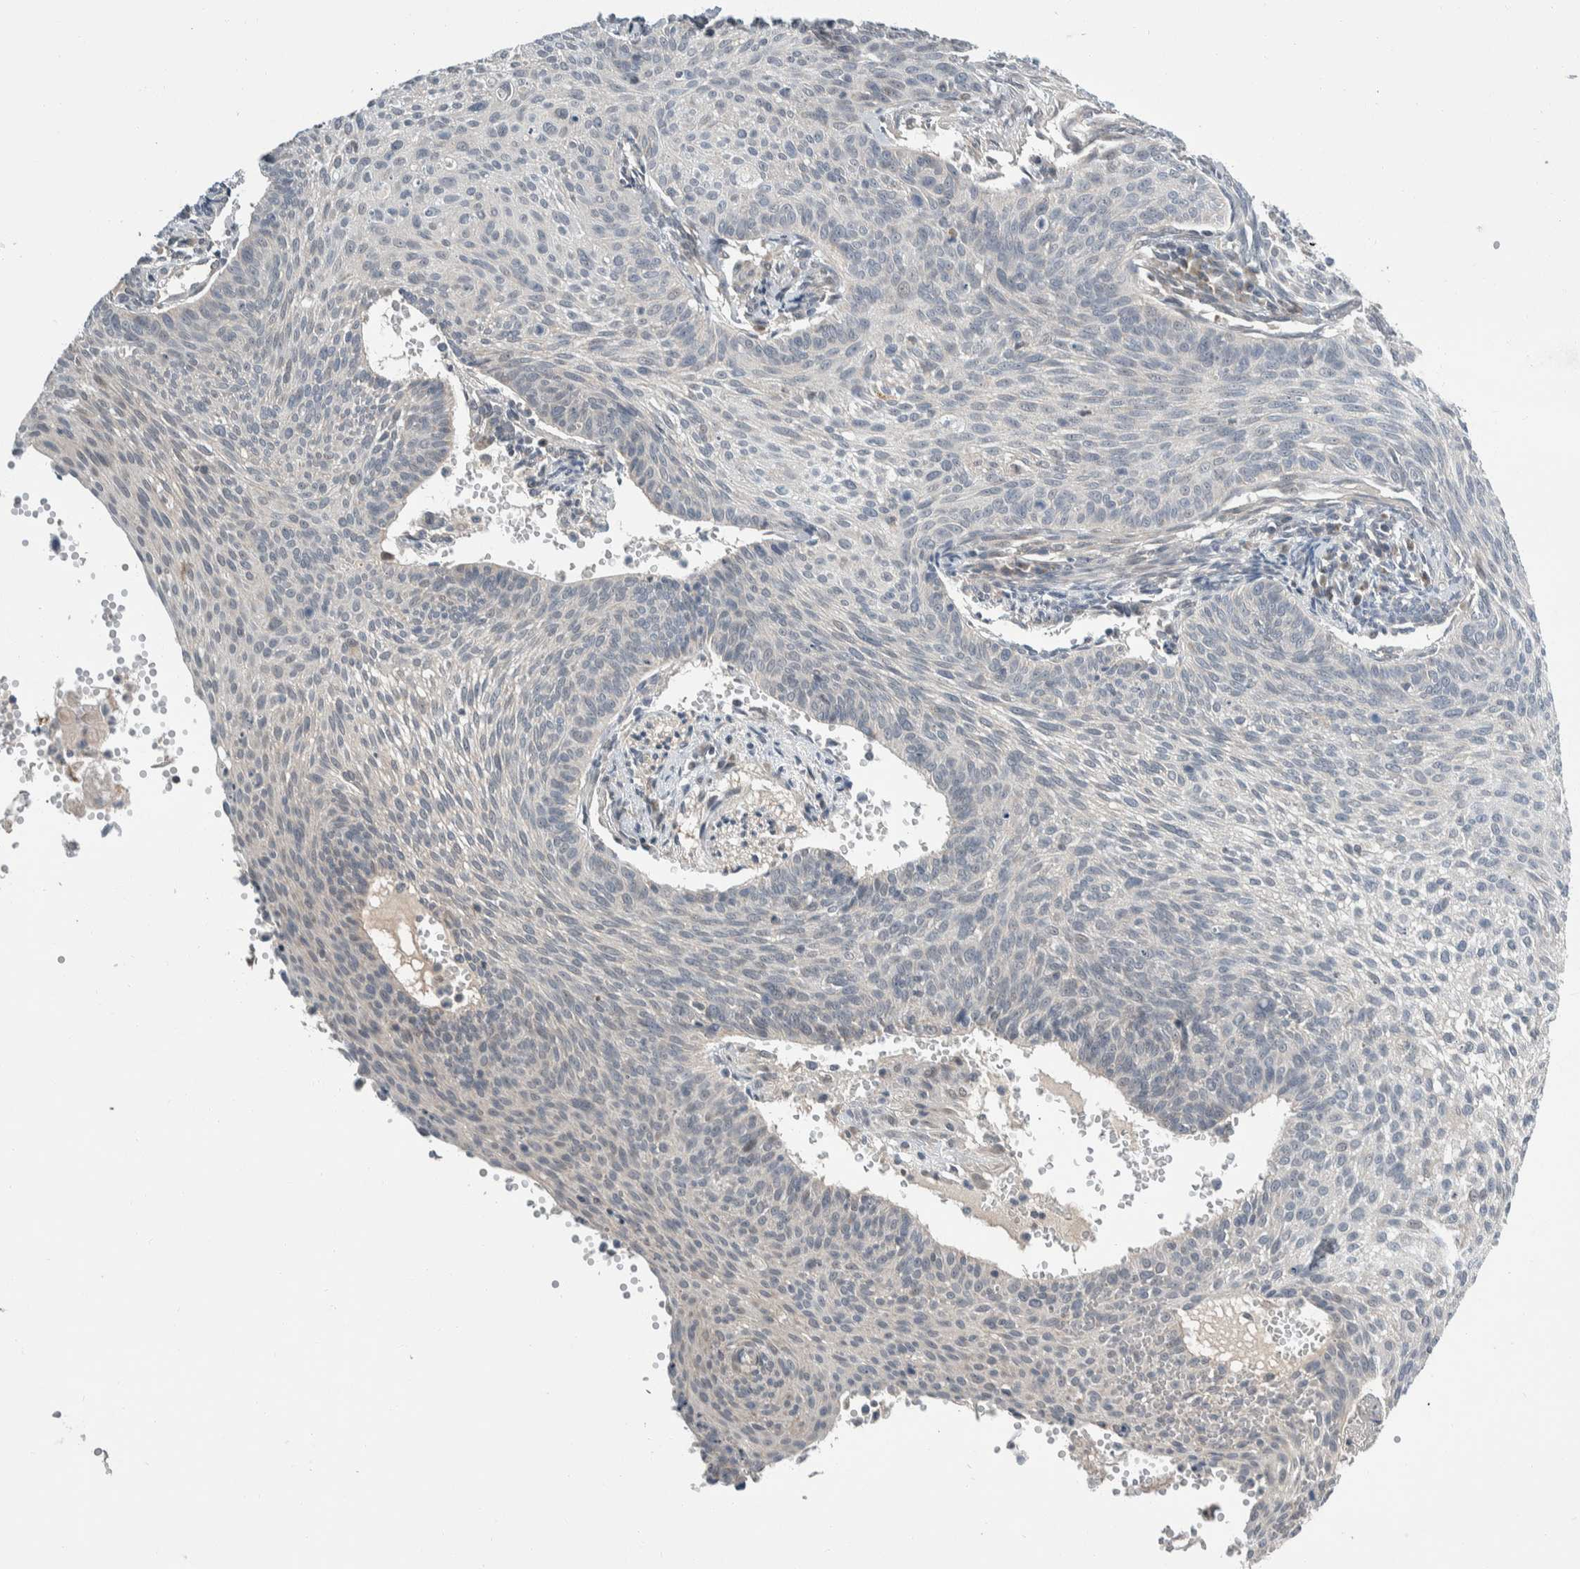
{"staining": {"intensity": "negative", "quantity": "none", "location": "none"}, "tissue": "cervical cancer", "cell_type": "Tumor cells", "image_type": "cancer", "snomed": [{"axis": "morphology", "description": "Squamous cell carcinoma, NOS"}, {"axis": "topography", "description": "Cervix"}], "caption": "Immunohistochemical staining of cervical squamous cell carcinoma demonstrates no significant staining in tumor cells. (DAB (3,3'-diaminobenzidine) immunohistochemistry, high magnification).", "gene": "SHPK", "patient": {"sex": "female", "age": 70}}